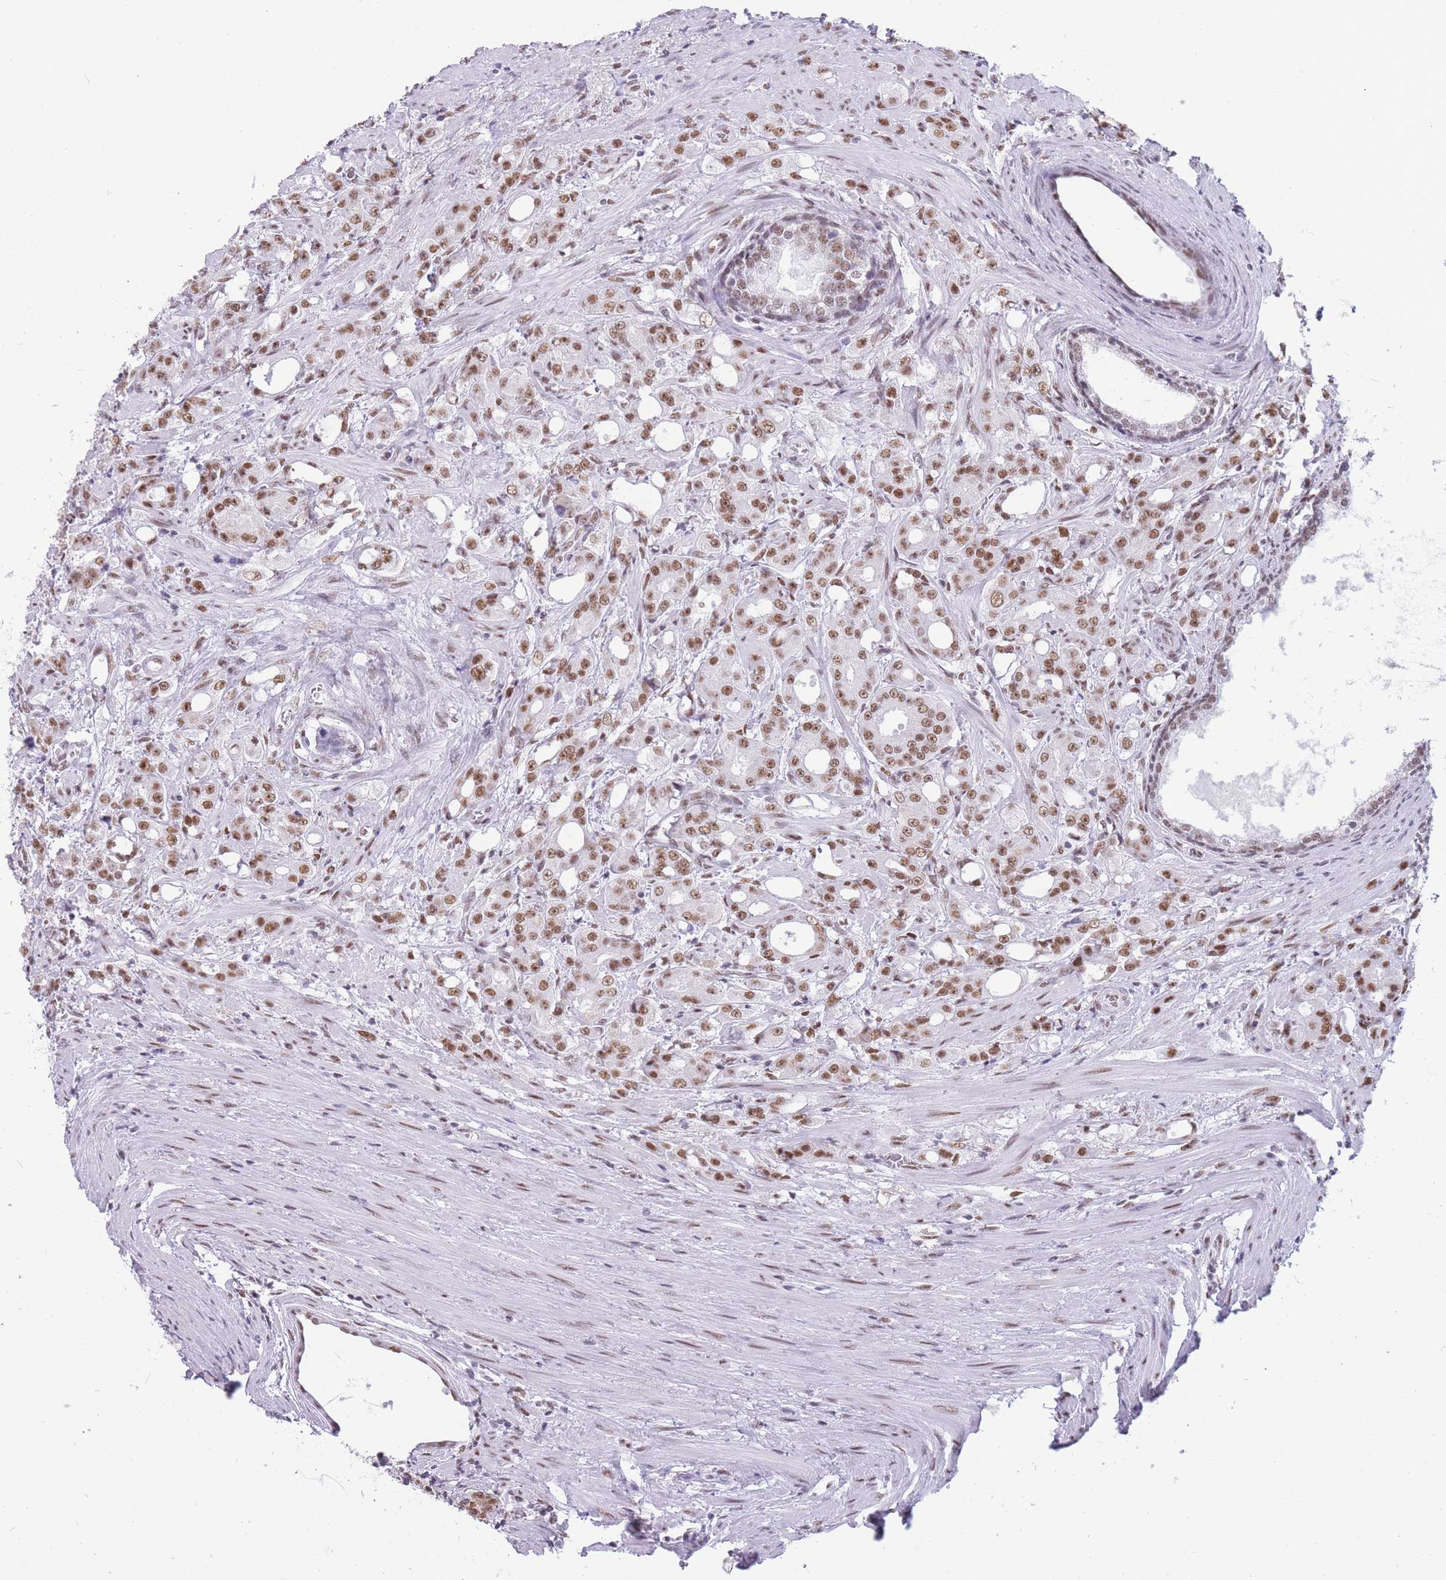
{"staining": {"intensity": "moderate", "quantity": ">75%", "location": "nuclear"}, "tissue": "prostate cancer", "cell_type": "Tumor cells", "image_type": "cancer", "snomed": [{"axis": "morphology", "description": "Adenocarcinoma, High grade"}, {"axis": "topography", "description": "Prostate"}], "caption": "Protein staining demonstrates moderate nuclear expression in about >75% of tumor cells in prostate cancer. The staining is performed using DAB (3,3'-diaminobenzidine) brown chromogen to label protein expression. The nuclei are counter-stained blue using hematoxylin.", "gene": "HNRNPUL1", "patient": {"sex": "male", "age": 69}}